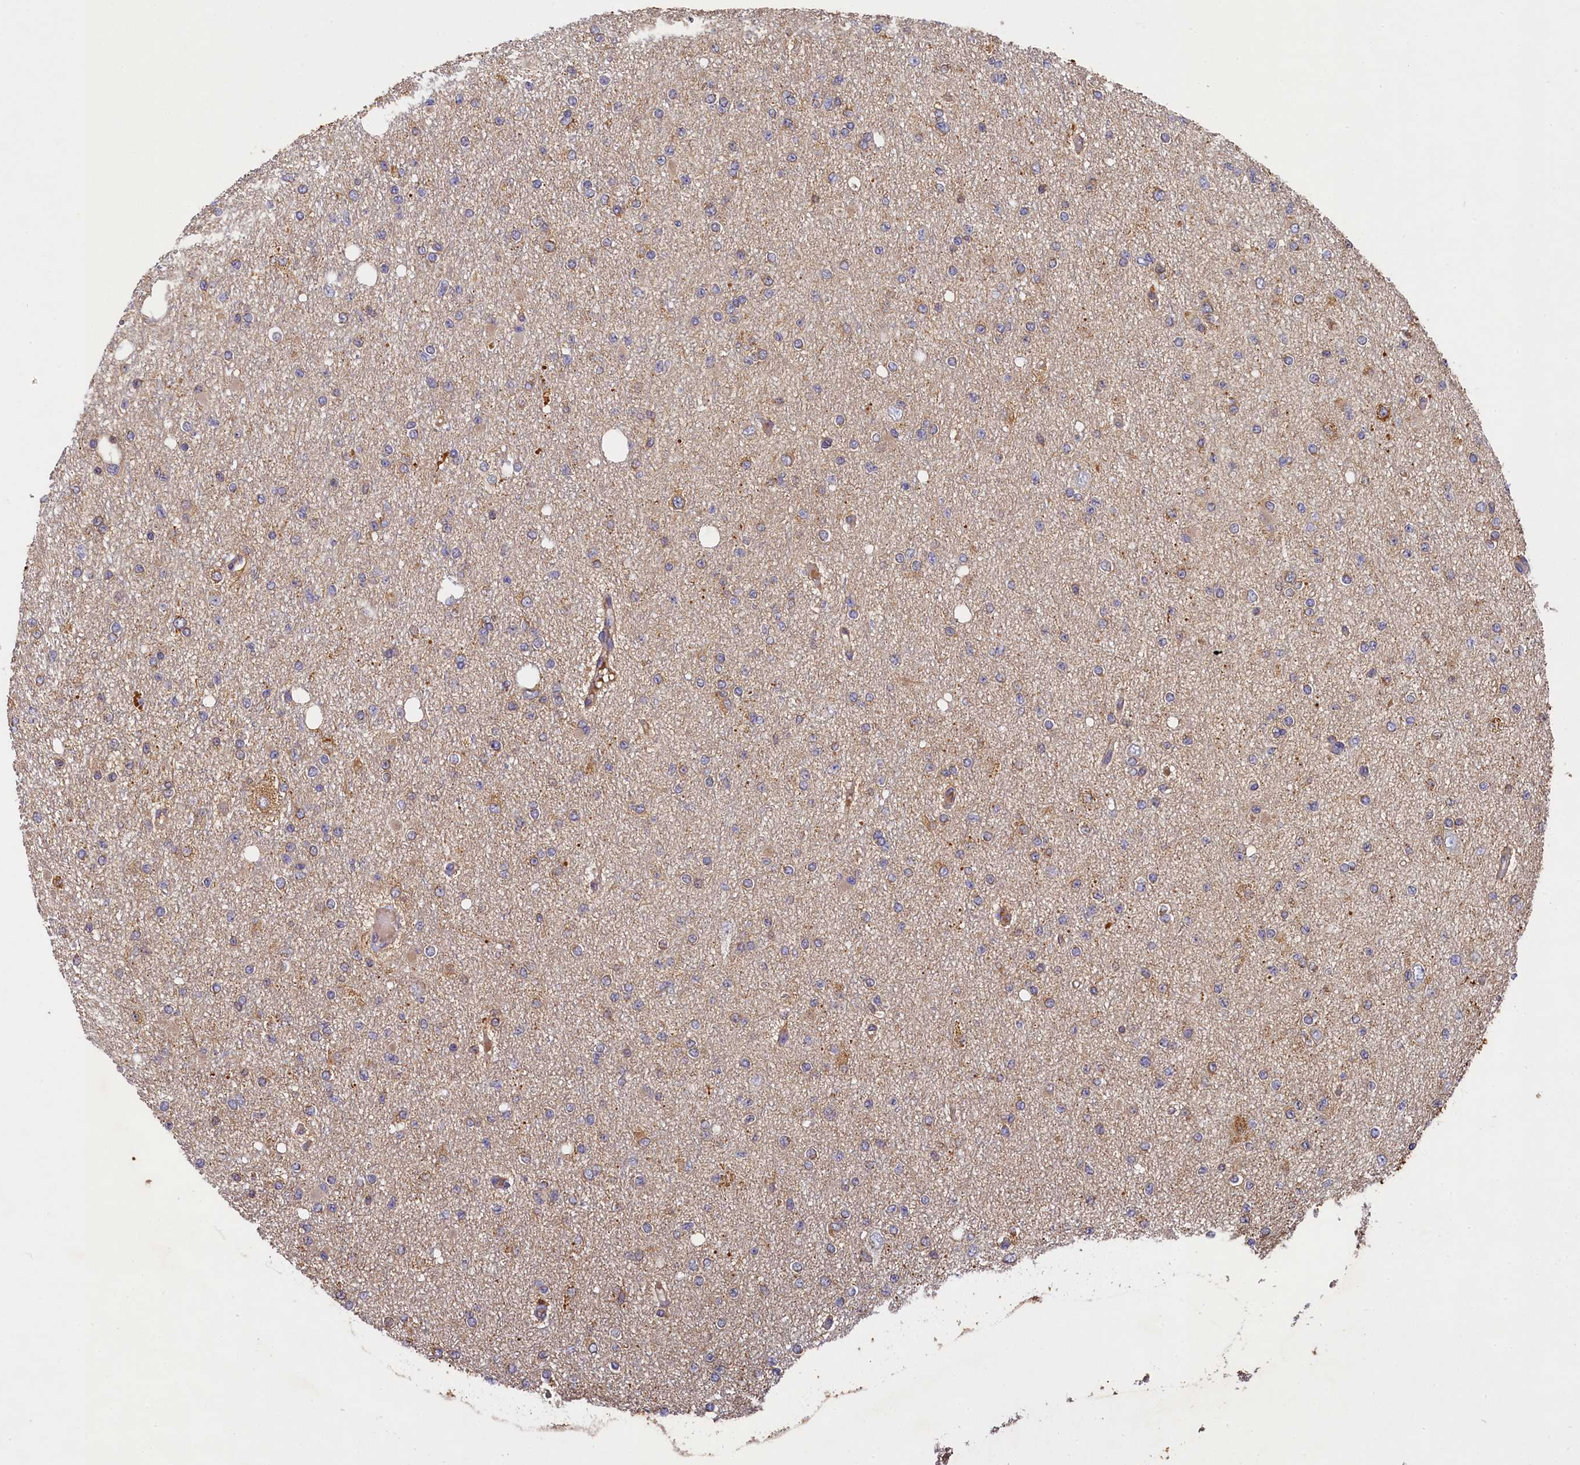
{"staining": {"intensity": "negative", "quantity": "none", "location": "none"}, "tissue": "glioma", "cell_type": "Tumor cells", "image_type": "cancer", "snomed": [{"axis": "morphology", "description": "Glioma, malignant, Low grade"}, {"axis": "topography", "description": "Brain"}], "caption": "Glioma was stained to show a protein in brown. There is no significant positivity in tumor cells.", "gene": "SEC31B", "patient": {"sex": "female", "age": 22}}